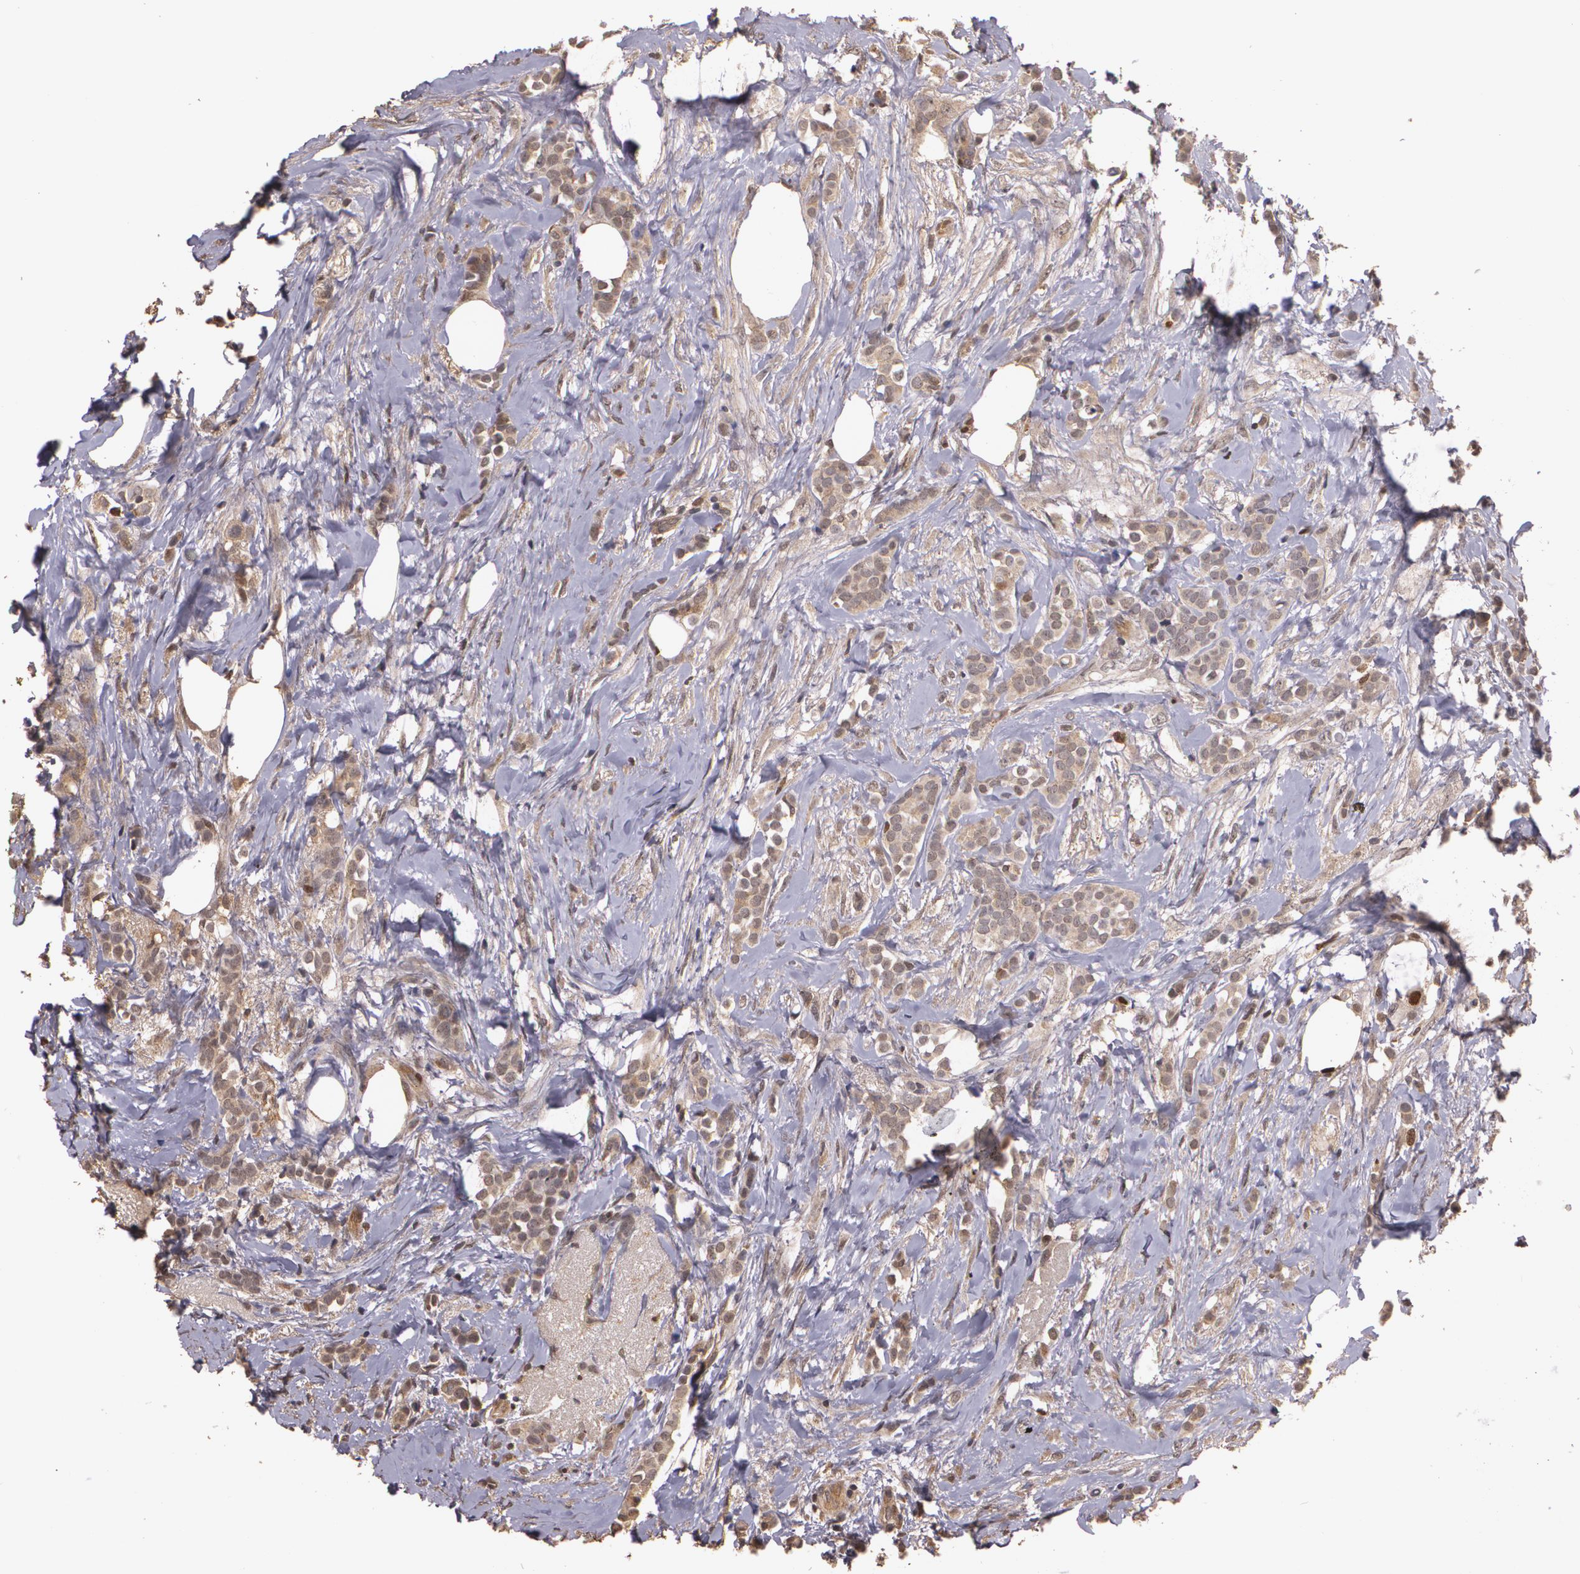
{"staining": {"intensity": "moderate", "quantity": "25%-75%", "location": "cytoplasmic/membranous,nuclear"}, "tissue": "breast cancer", "cell_type": "Tumor cells", "image_type": "cancer", "snomed": [{"axis": "morphology", "description": "Lobular carcinoma"}, {"axis": "topography", "description": "Breast"}], "caption": "Protein staining of breast lobular carcinoma tissue shows moderate cytoplasmic/membranous and nuclear staining in about 25%-75% of tumor cells.", "gene": "BRCA1", "patient": {"sex": "female", "age": 56}}